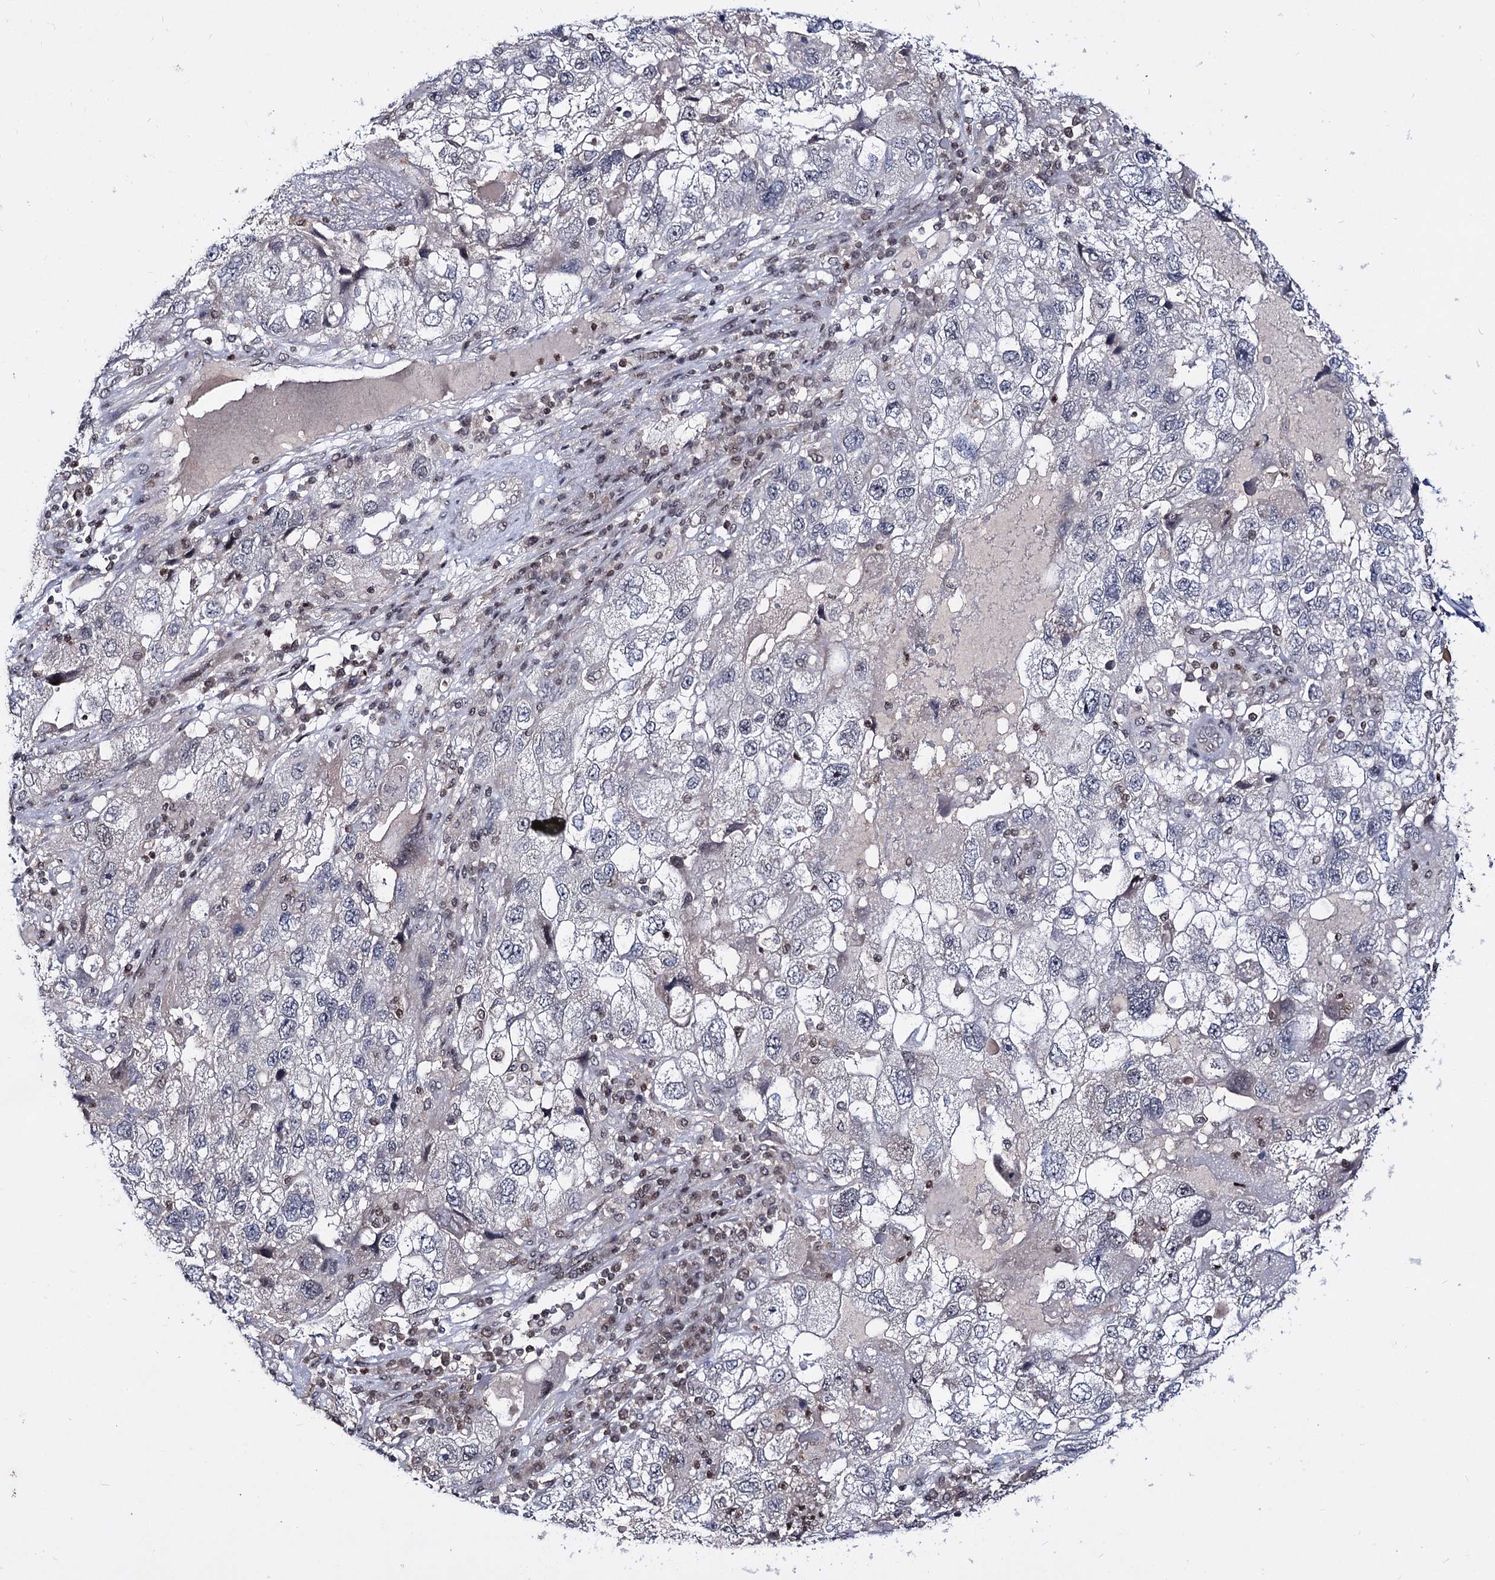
{"staining": {"intensity": "negative", "quantity": "none", "location": "none"}, "tissue": "endometrial cancer", "cell_type": "Tumor cells", "image_type": "cancer", "snomed": [{"axis": "morphology", "description": "Adenocarcinoma, NOS"}, {"axis": "topography", "description": "Endometrium"}], "caption": "Tumor cells are negative for brown protein staining in endometrial cancer (adenocarcinoma).", "gene": "SMCHD1", "patient": {"sex": "female", "age": 49}}